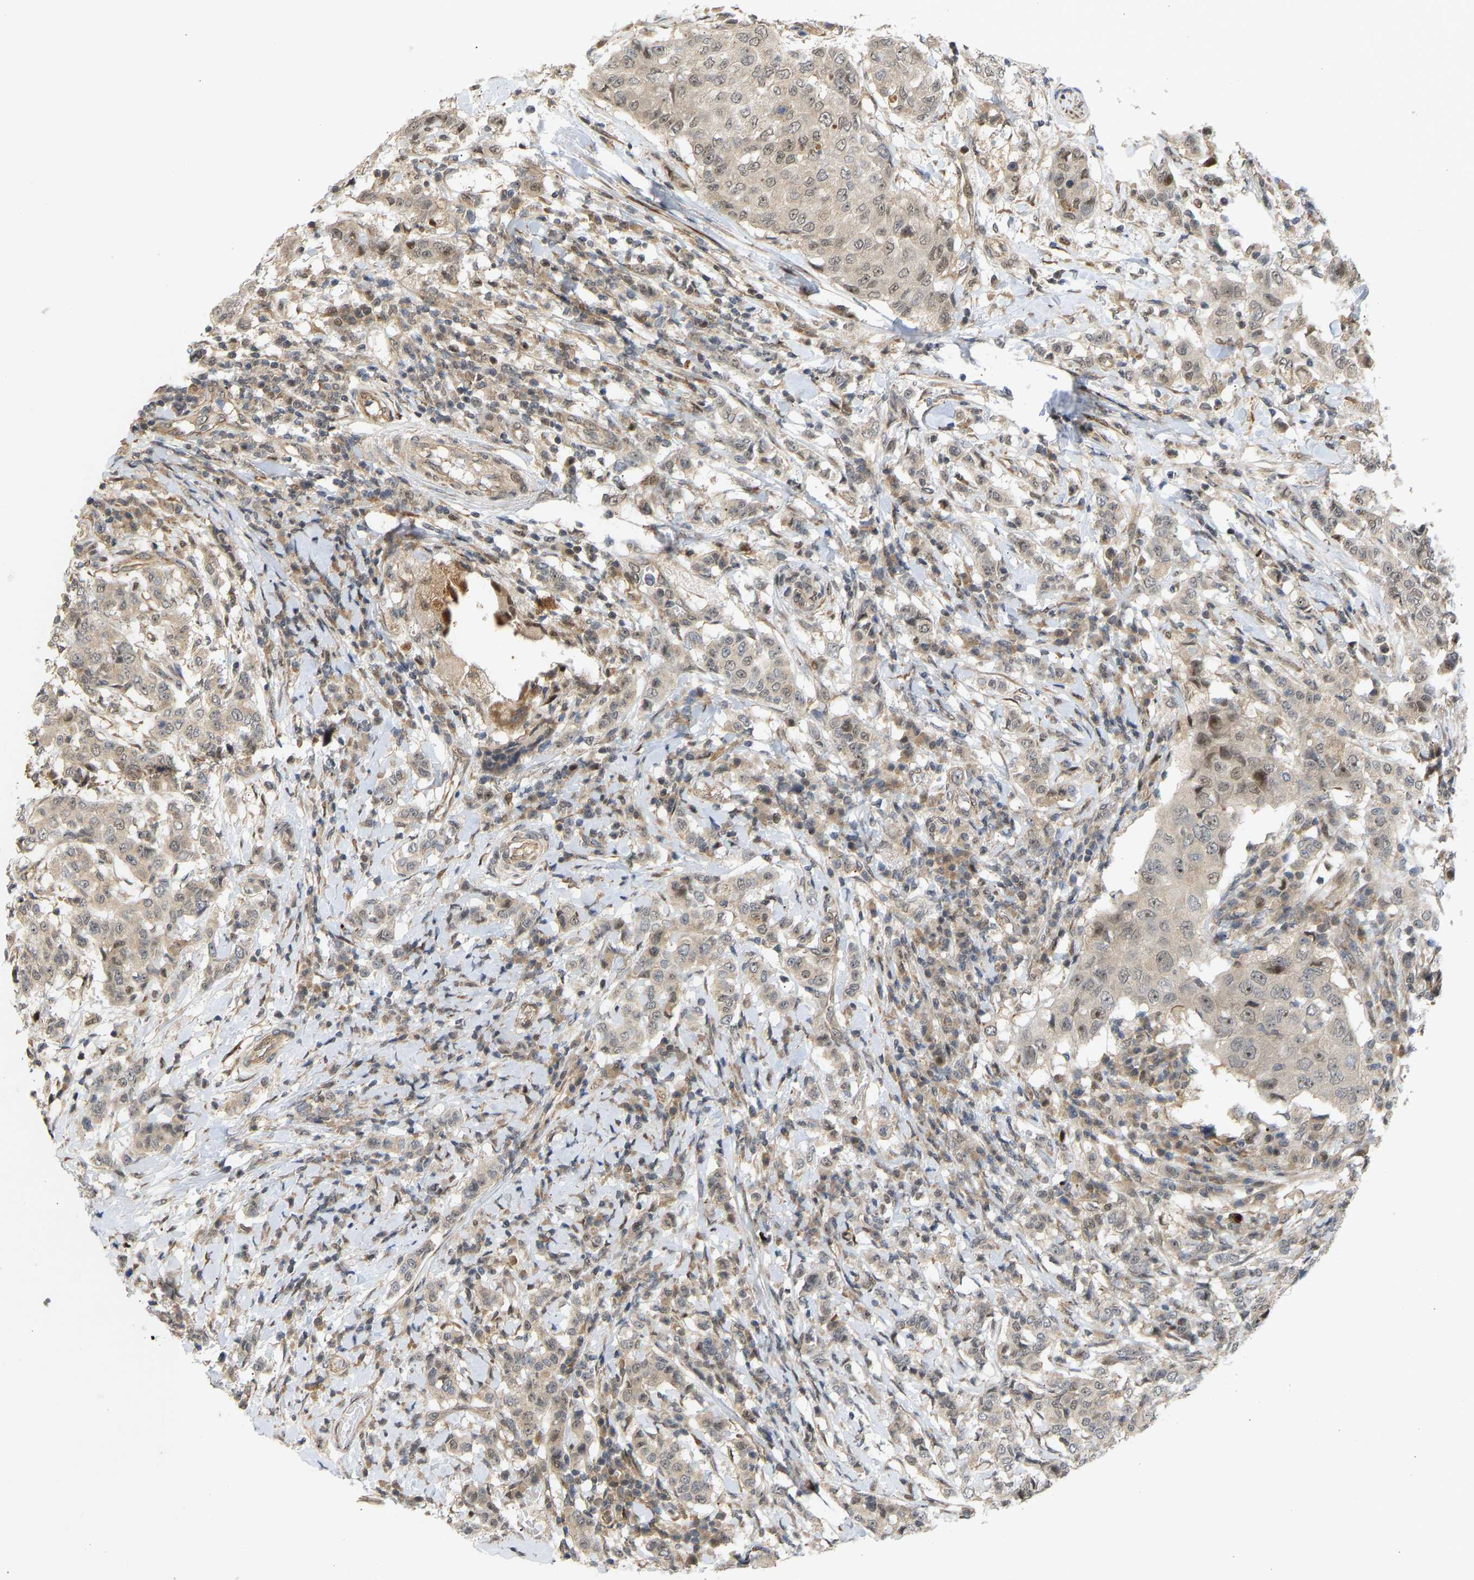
{"staining": {"intensity": "weak", "quantity": ">75%", "location": "cytoplasmic/membranous,nuclear"}, "tissue": "breast cancer", "cell_type": "Tumor cells", "image_type": "cancer", "snomed": [{"axis": "morphology", "description": "Duct carcinoma"}, {"axis": "topography", "description": "Breast"}], "caption": "Breast cancer tissue exhibits weak cytoplasmic/membranous and nuclear staining in about >75% of tumor cells, visualized by immunohistochemistry. Using DAB (brown) and hematoxylin (blue) stains, captured at high magnification using brightfield microscopy.", "gene": "BAG1", "patient": {"sex": "female", "age": 27}}